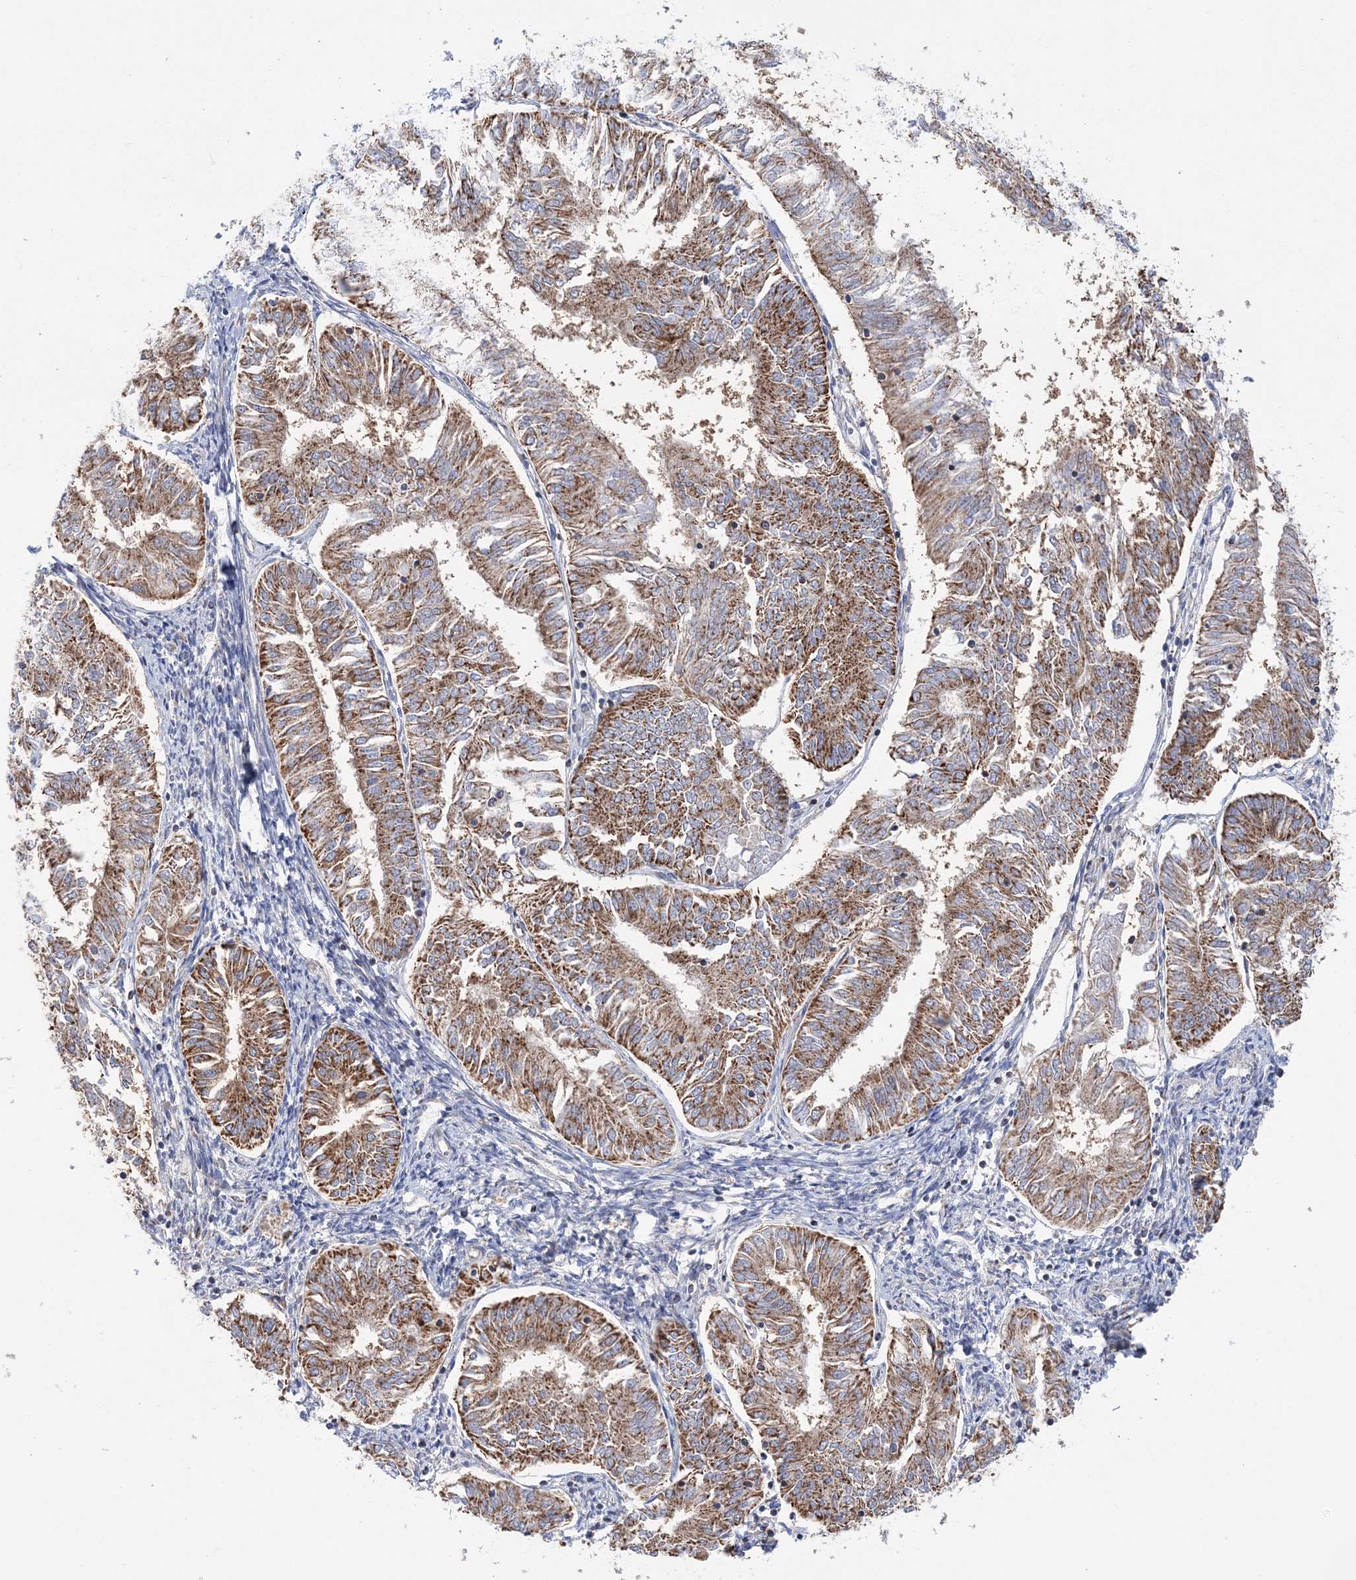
{"staining": {"intensity": "moderate", "quantity": ">75%", "location": "cytoplasmic/membranous"}, "tissue": "endometrial cancer", "cell_type": "Tumor cells", "image_type": "cancer", "snomed": [{"axis": "morphology", "description": "Adenocarcinoma, NOS"}, {"axis": "topography", "description": "Endometrium"}], "caption": "A medium amount of moderate cytoplasmic/membranous positivity is present in about >75% of tumor cells in endometrial cancer tissue.", "gene": "TTC32", "patient": {"sex": "female", "age": 58}}